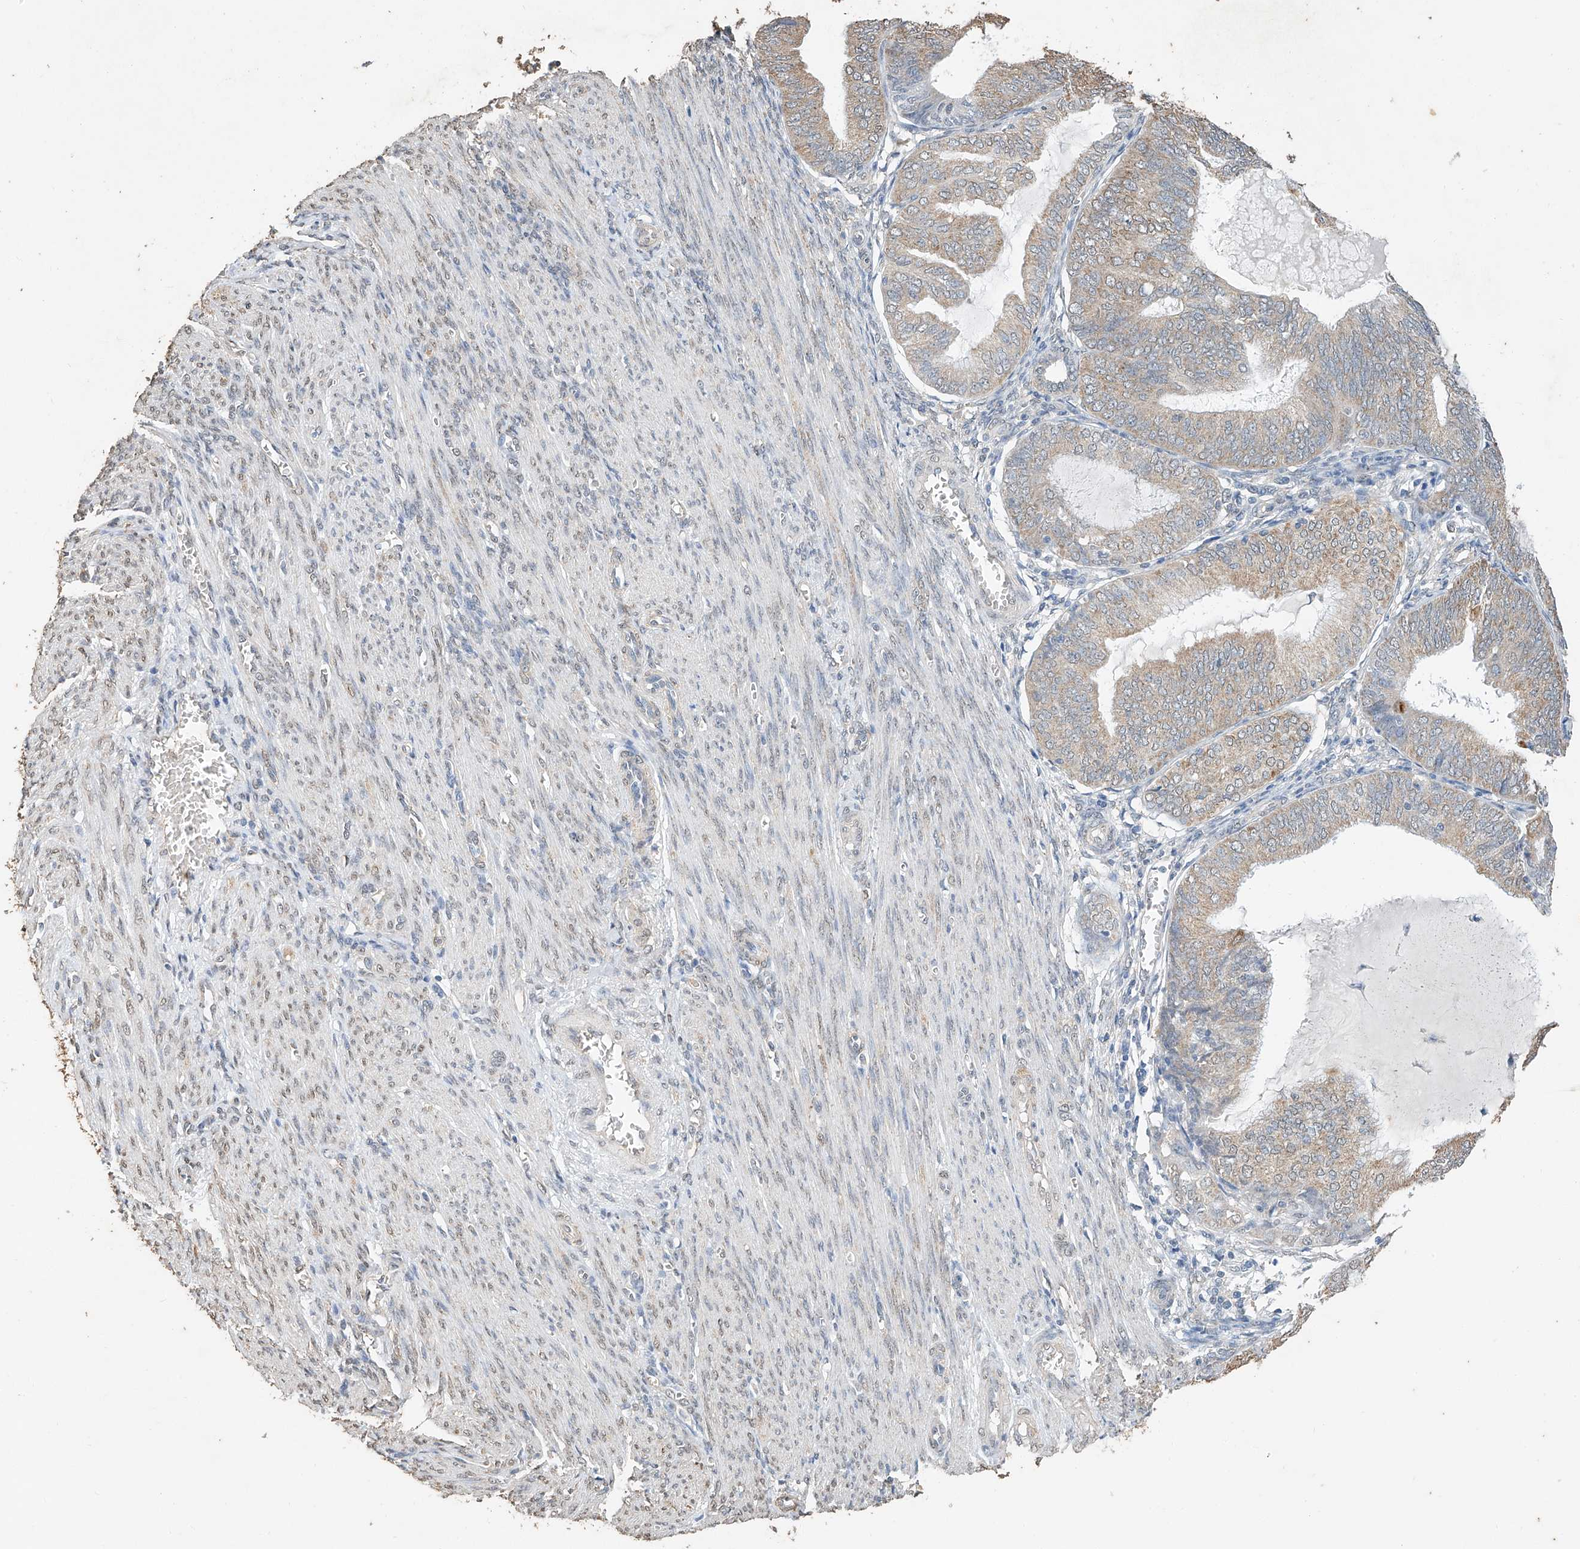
{"staining": {"intensity": "moderate", "quantity": "<25%", "location": "cytoplasmic/membranous"}, "tissue": "endometrial cancer", "cell_type": "Tumor cells", "image_type": "cancer", "snomed": [{"axis": "morphology", "description": "Adenocarcinoma, NOS"}, {"axis": "topography", "description": "Endometrium"}], "caption": "Immunohistochemistry (IHC) histopathology image of neoplastic tissue: human endometrial adenocarcinoma stained using IHC displays low levels of moderate protein expression localized specifically in the cytoplasmic/membranous of tumor cells, appearing as a cytoplasmic/membranous brown color.", "gene": "CERS4", "patient": {"sex": "female", "age": 81}}